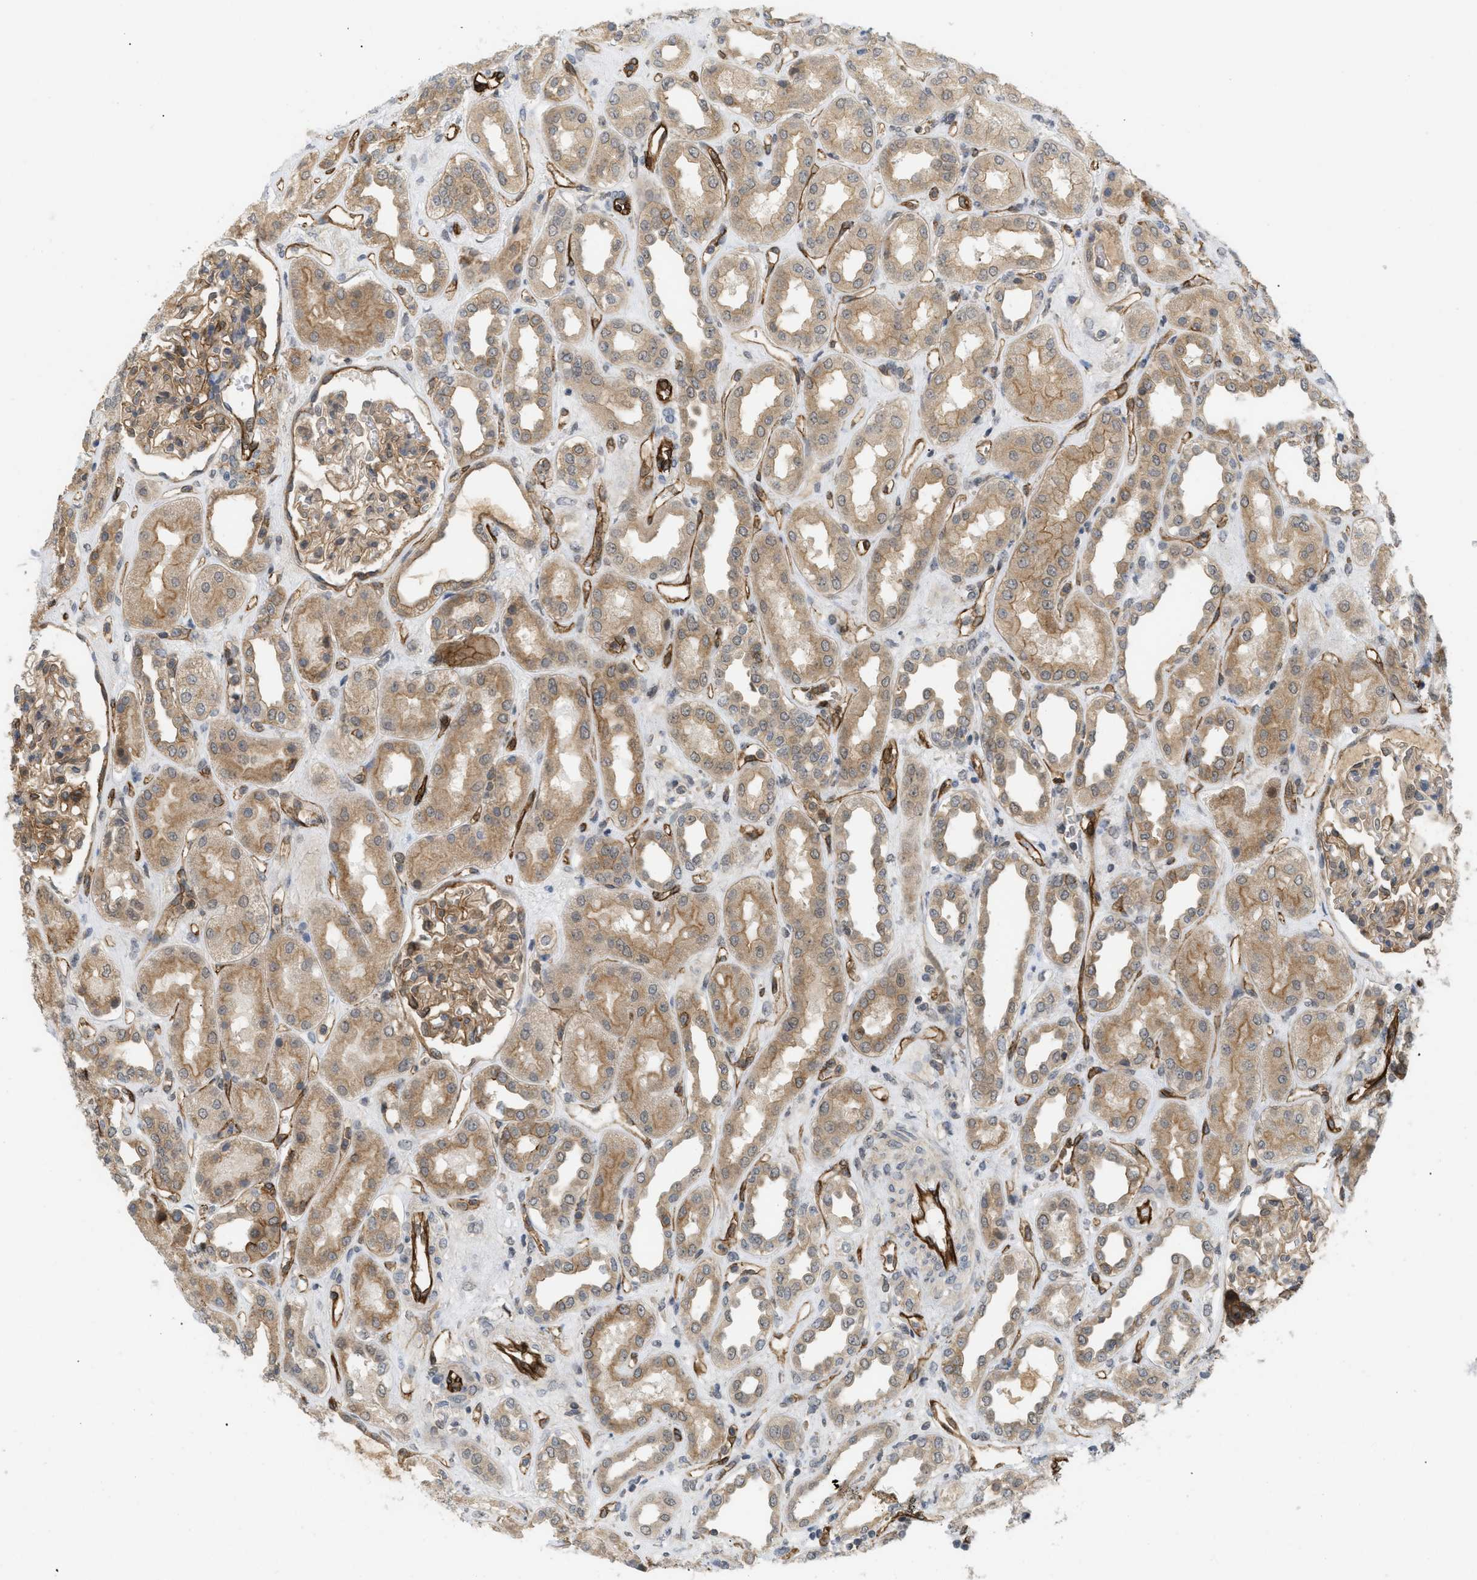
{"staining": {"intensity": "moderate", "quantity": ">75%", "location": "cytoplasmic/membranous"}, "tissue": "kidney", "cell_type": "Cells in glomeruli", "image_type": "normal", "snomed": [{"axis": "morphology", "description": "Normal tissue, NOS"}, {"axis": "topography", "description": "Kidney"}], "caption": "Immunohistochemistry (IHC) photomicrograph of benign kidney: human kidney stained using immunohistochemistry shows medium levels of moderate protein expression localized specifically in the cytoplasmic/membranous of cells in glomeruli, appearing as a cytoplasmic/membranous brown color.", "gene": "PALMD", "patient": {"sex": "male", "age": 59}}